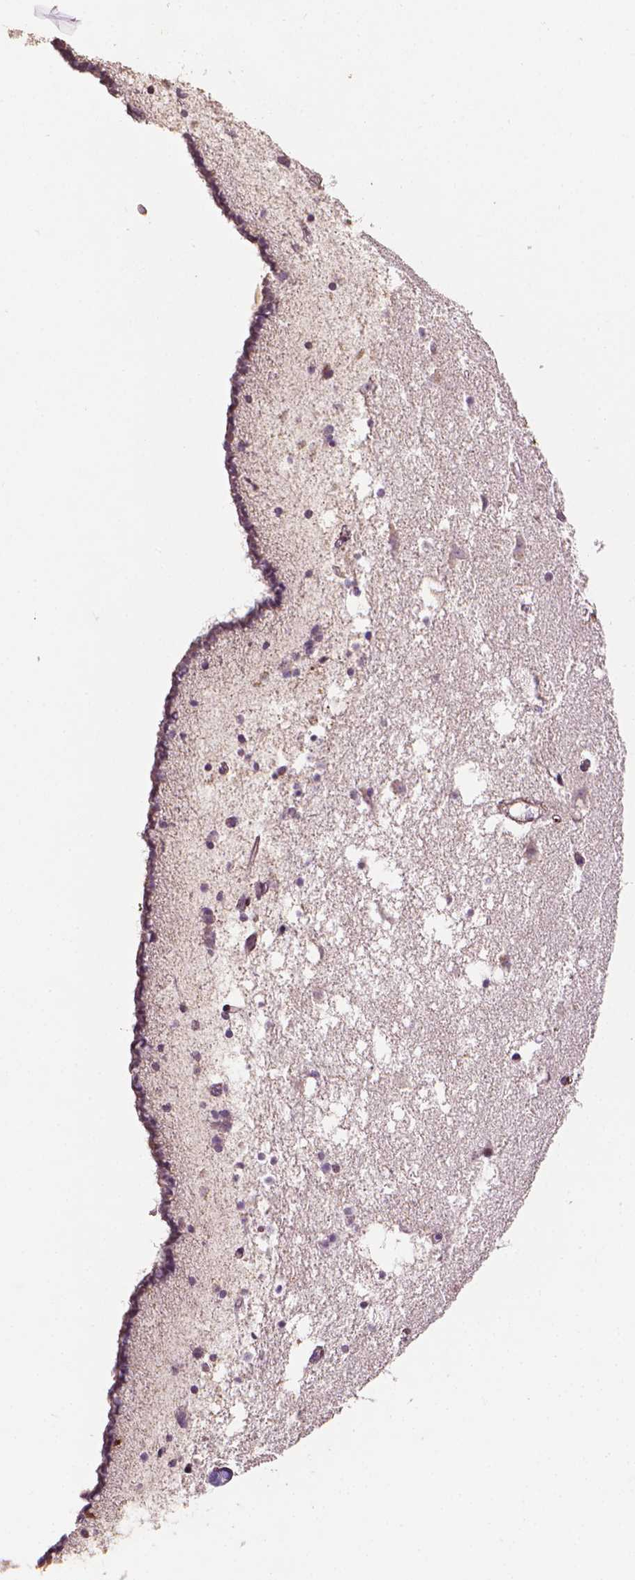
{"staining": {"intensity": "negative", "quantity": "none", "location": "none"}, "tissue": "caudate", "cell_type": "Glial cells", "image_type": "normal", "snomed": [{"axis": "morphology", "description": "Normal tissue, NOS"}, {"axis": "topography", "description": "Lateral ventricle wall"}], "caption": "Protein analysis of unremarkable caudate displays no significant staining in glial cells.", "gene": "DCN", "patient": {"sex": "female", "age": 42}}